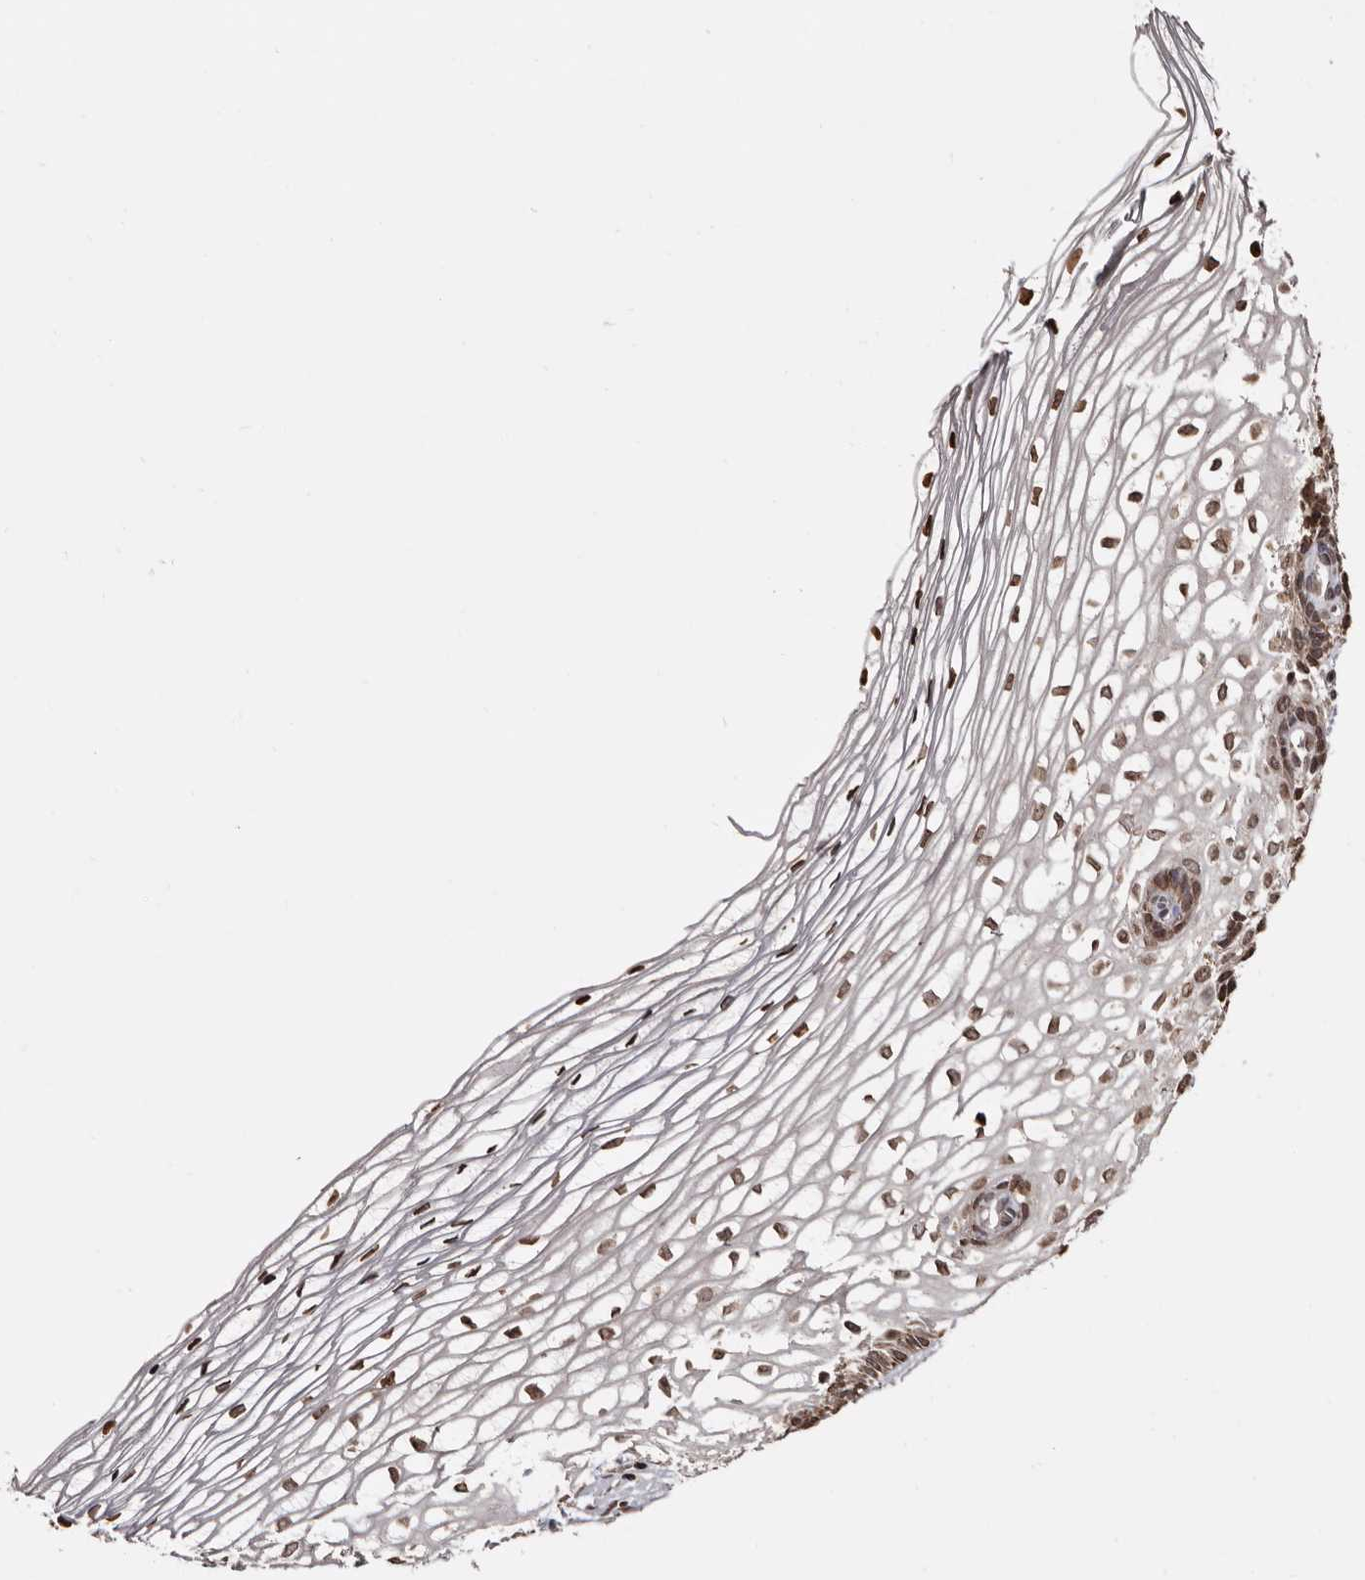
{"staining": {"intensity": "weak", "quantity": "<25%", "location": "cytoplasmic/membranous"}, "tissue": "cervix", "cell_type": "Glandular cells", "image_type": "normal", "snomed": [{"axis": "morphology", "description": "Normal tissue, NOS"}, {"axis": "topography", "description": "Cervix"}], "caption": "Glandular cells are negative for protein expression in benign human cervix. (DAB immunohistochemistry (IHC) visualized using brightfield microscopy, high magnification).", "gene": "CCDC190", "patient": {"sex": "female", "age": 27}}